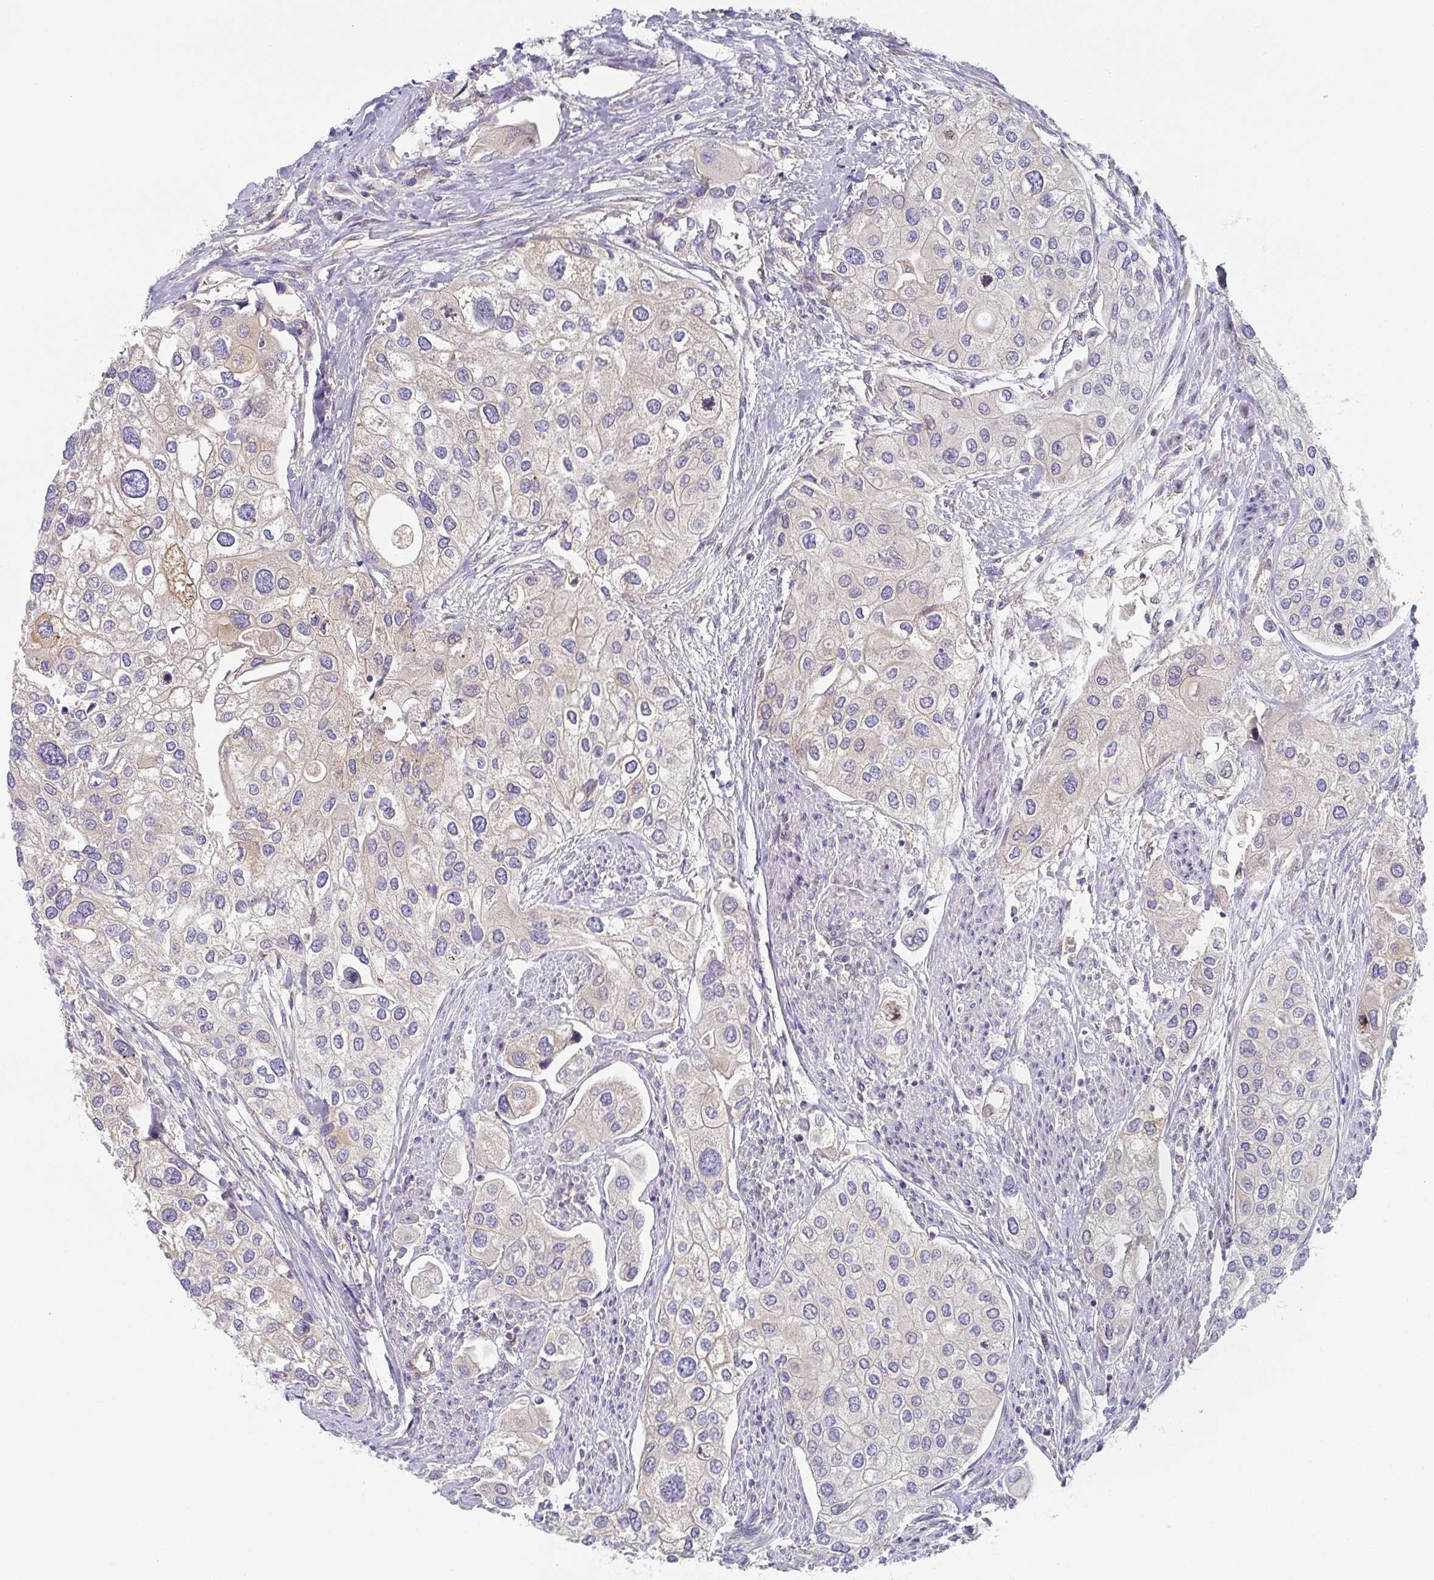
{"staining": {"intensity": "negative", "quantity": "none", "location": "none"}, "tissue": "urothelial cancer", "cell_type": "Tumor cells", "image_type": "cancer", "snomed": [{"axis": "morphology", "description": "Urothelial carcinoma, High grade"}, {"axis": "topography", "description": "Urinary bladder"}], "caption": "Immunohistochemistry histopathology image of urothelial carcinoma (high-grade) stained for a protein (brown), which displays no positivity in tumor cells. Brightfield microscopy of immunohistochemistry (IHC) stained with DAB (3,3'-diaminobenzidine) (brown) and hematoxylin (blue), captured at high magnification.", "gene": "AMPD2", "patient": {"sex": "male", "age": 64}}